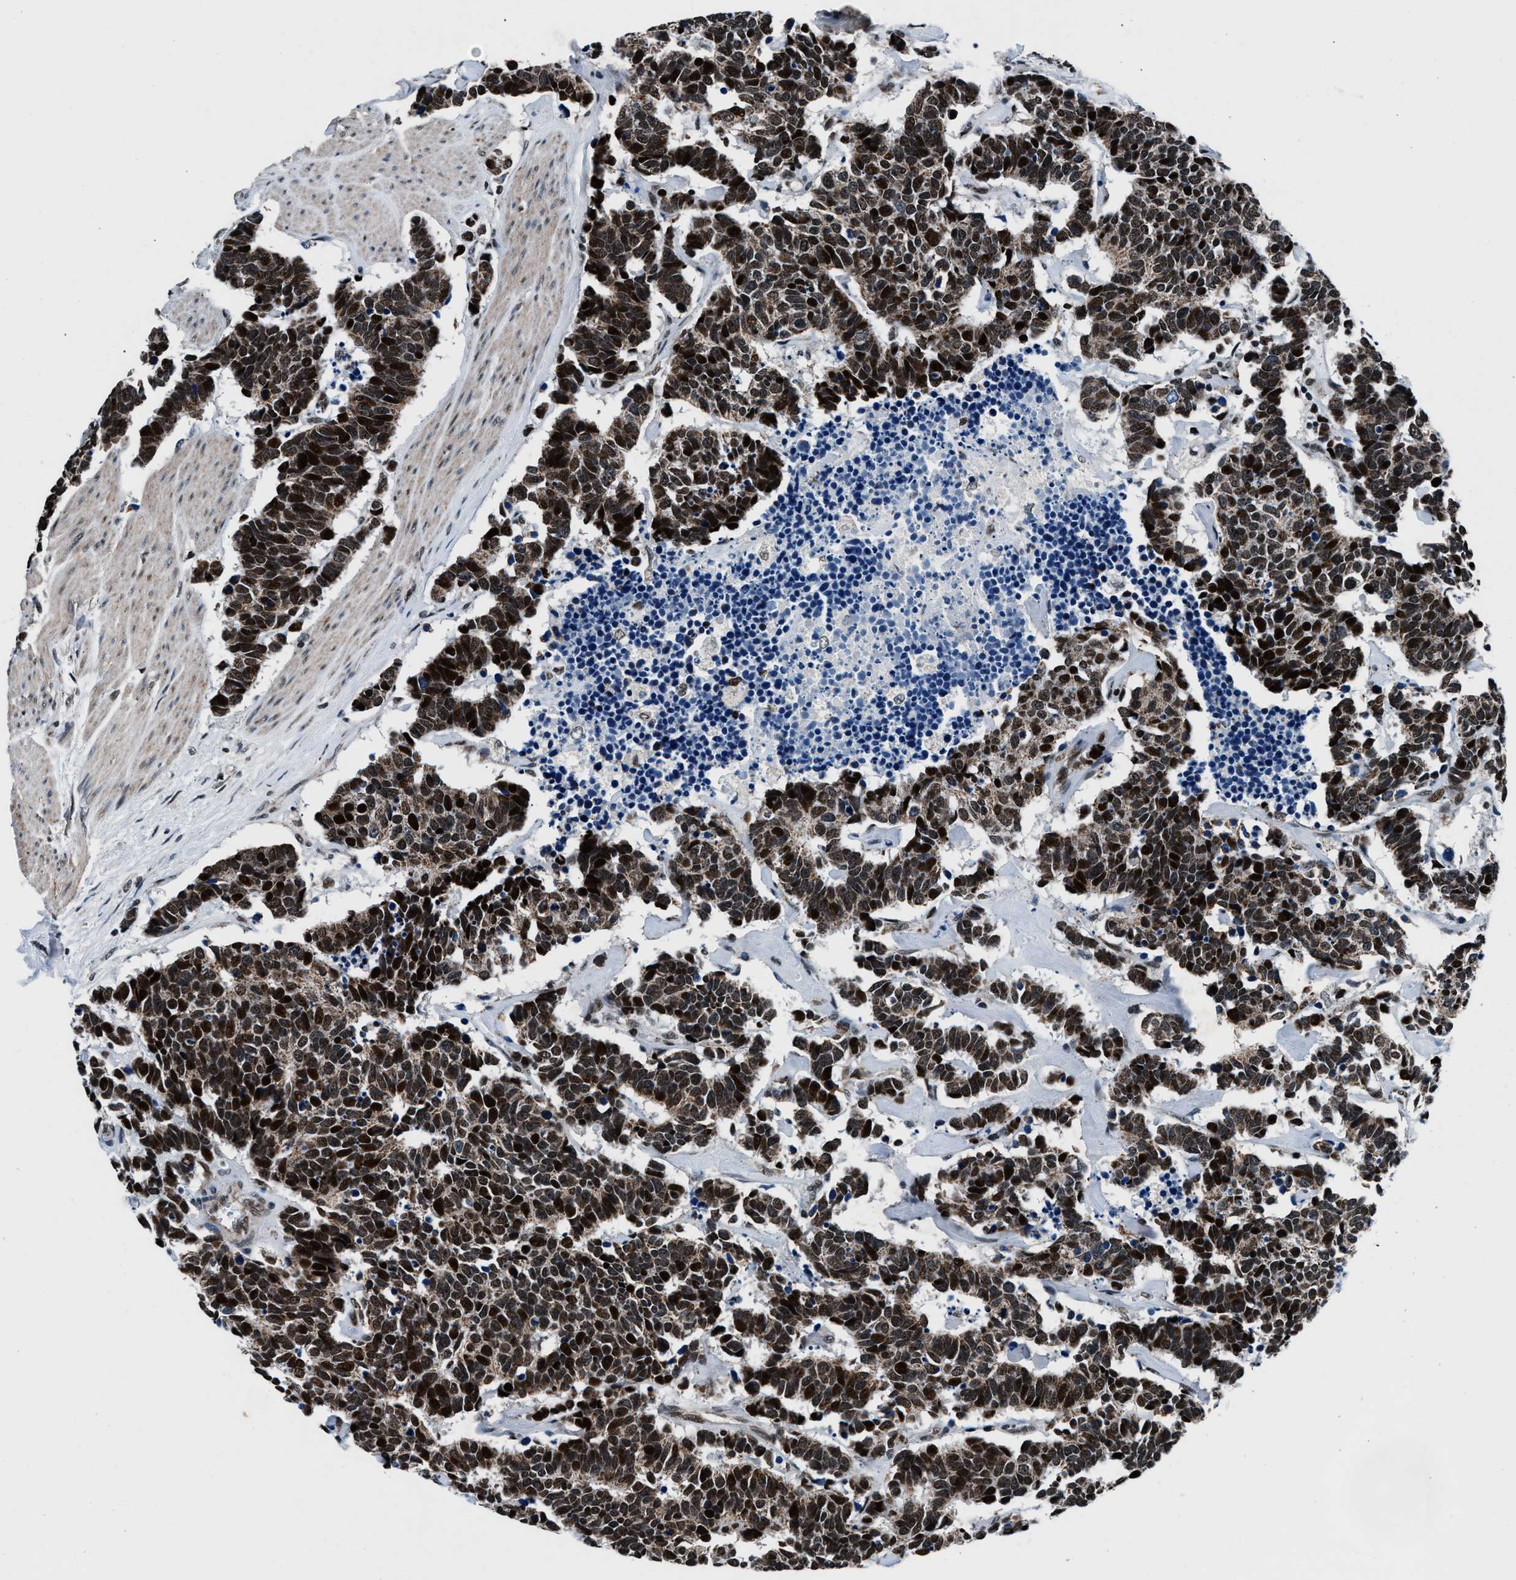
{"staining": {"intensity": "strong", "quantity": ">75%", "location": "nuclear"}, "tissue": "carcinoid", "cell_type": "Tumor cells", "image_type": "cancer", "snomed": [{"axis": "morphology", "description": "Carcinoma, NOS"}, {"axis": "morphology", "description": "Carcinoid, malignant, NOS"}, {"axis": "topography", "description": "Urinary bladder"}], "caption": "Protein expression analysis of human carcinoid reveals strong nuclear expression in about >75% of tumor cells.", "gene": "PRRC2B", "patient": {"sex": "male", "age": 57}}